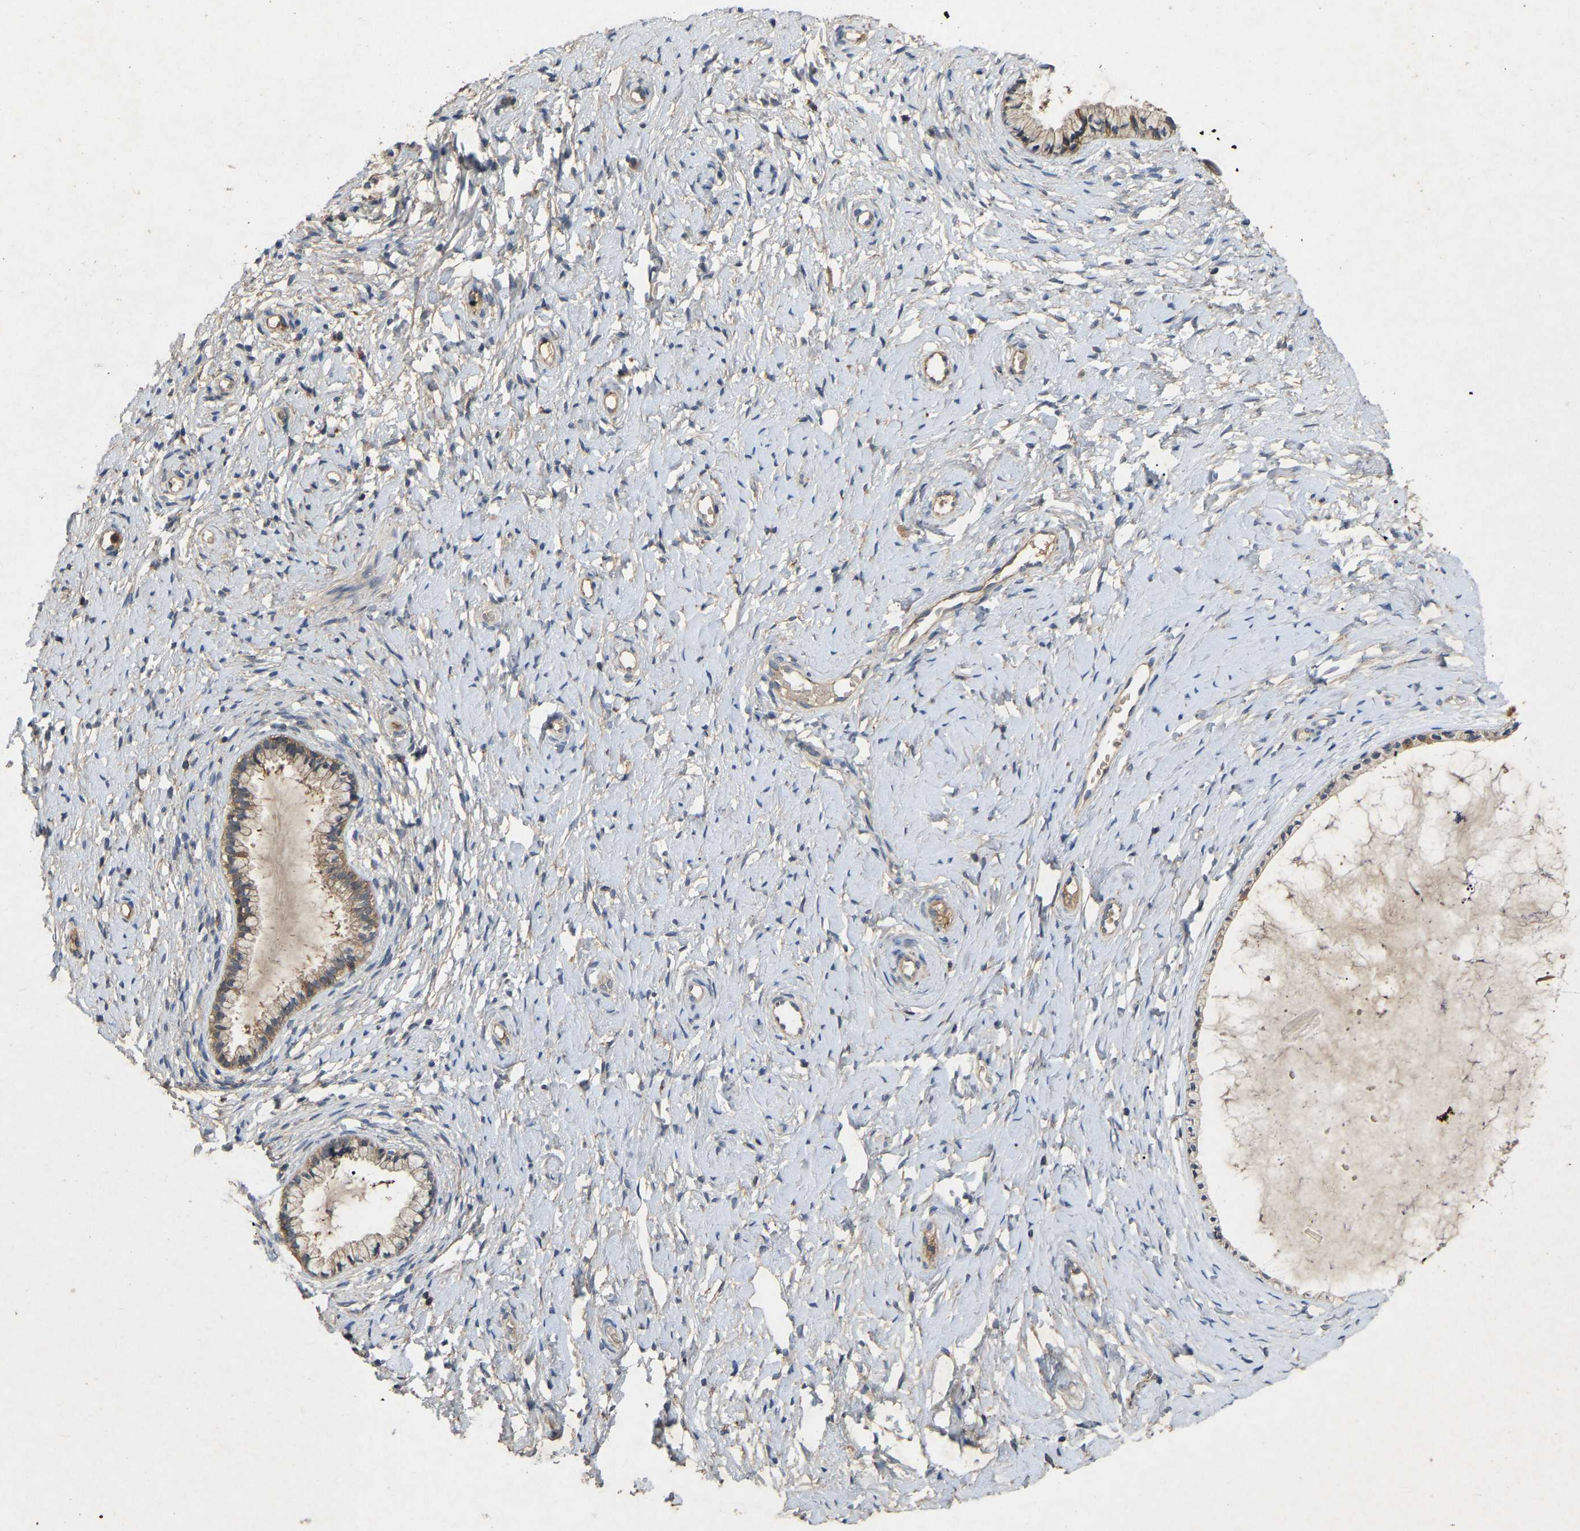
{"staining": {"intensity": "moderate", "quantity": "25%-75%", "location": "cytoplasmic/membranous"}, "tissue": "cervix", "cell_type": "Glandular cells", "image_type": "normal", "snomed": [{"axis": "morphology", "description": "Normal tissue, NOS"}, {"axis": "topography", "description": "Cervix"}], "caption": "This micrograph exhibits IHC staining of normal human cervix, with medium moderate cytoplasmic/membranous staining in about 25%-75% of glandular cells.", "gene": "LPAR2", "patient": {"sex": "female", "age": 72}}